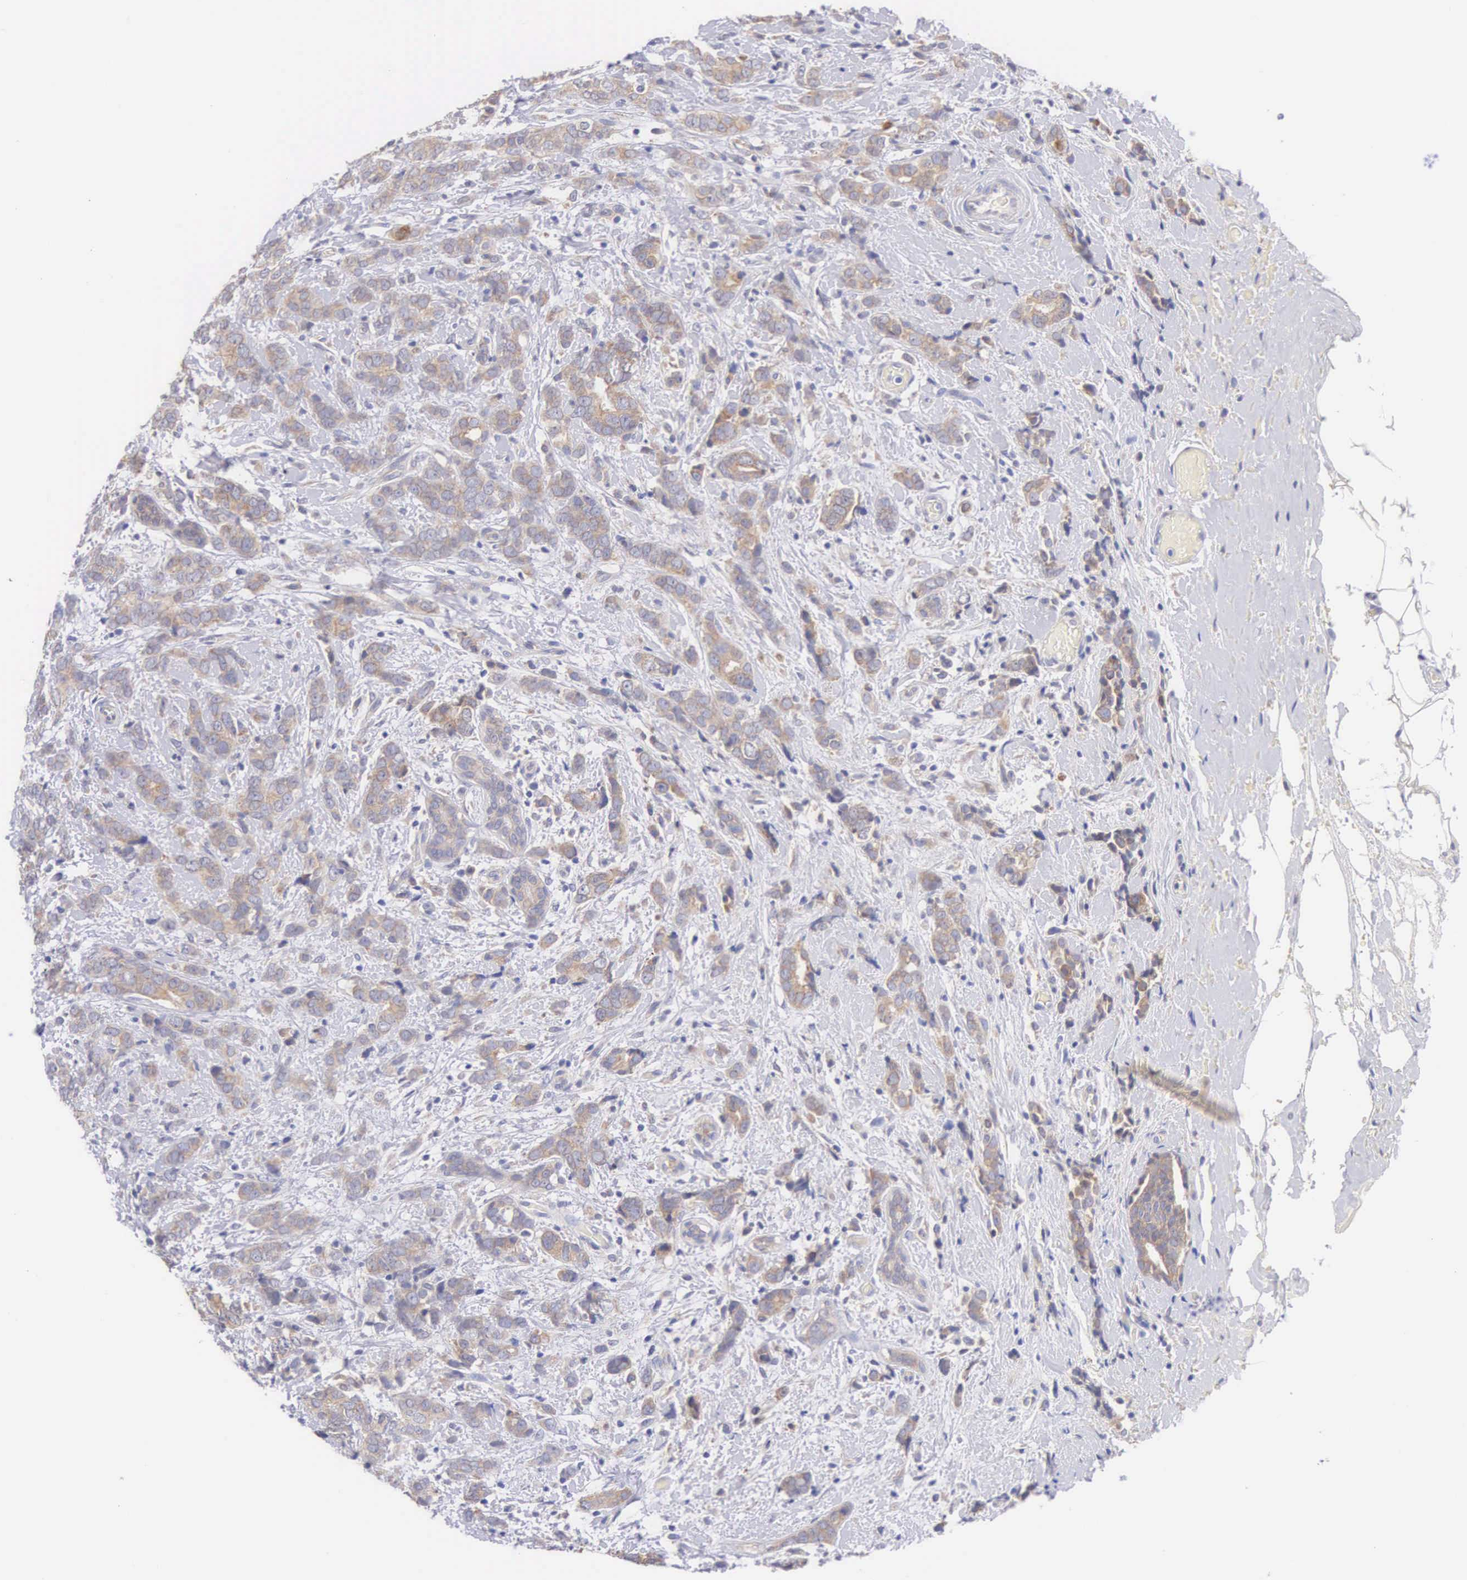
{"staining": {"intensity": "weak", "quantity": ">75%", "location": "cytoplasmic/membranous"}, "tissue": "breast cancer", "cell_type": "Tumor cells", "image_type": "cancer", "snomed": [{"axis": "morphology", "description": "Duct carcinoma"}, {"axis": "topography", "description": "Breast"}], "caption": "The image shows immunohistochemical staining of infiltrating ductal carcinoma (breast). There is weak cytoplasmic/membranous expression is identified in approximately >75% of tumor cells.", "gene": "NSDHL", "patient": {"sex": "female", "age": 53}}